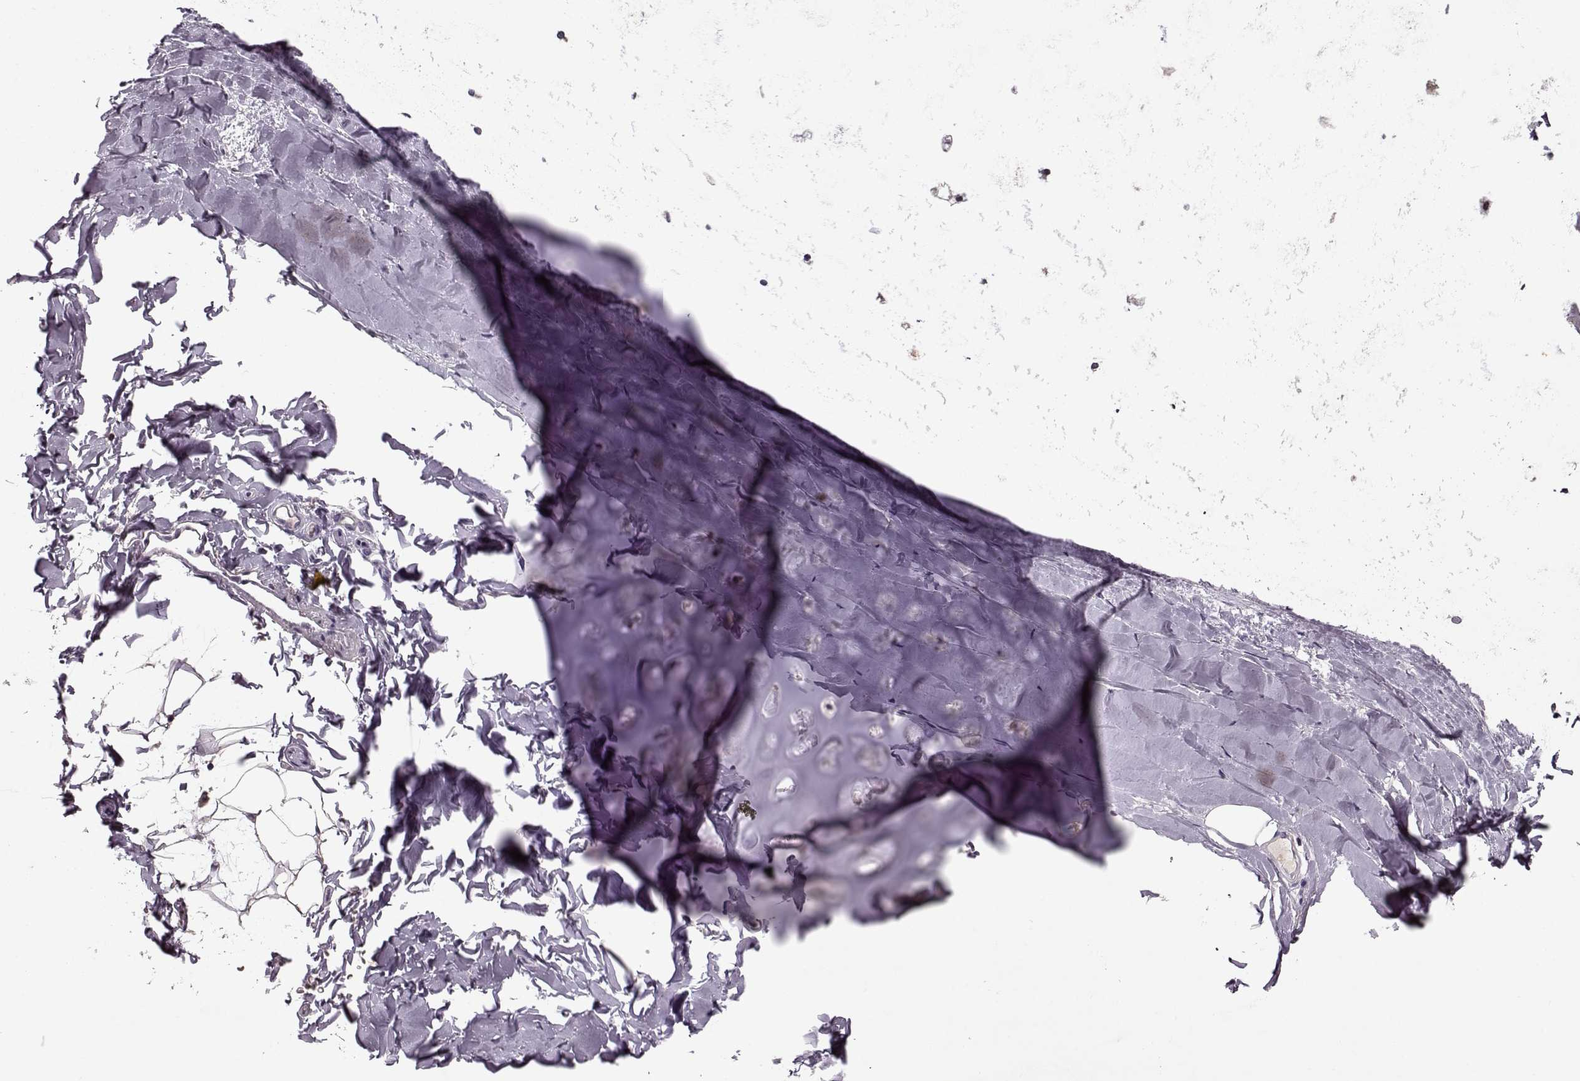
{"staining": {"intensity": "negative", "quantity": "none", "location": "none"}, "tissue": "soft tissue", "cell_type": "Chondrocytes", "image_type": "normal", "snomed": [{"axis": "morphology", "description": "Normal tissue, NOS"}, {"axis": "topography", "description": "Lymph node"}, {"axis": "topography", "description": "Bronchus"}], "caption": "Chondrocytes show no significant protein staining in benign soft tissue.", "gene": "ACOT11", "patient": {"sex": "female", "age": 70}}